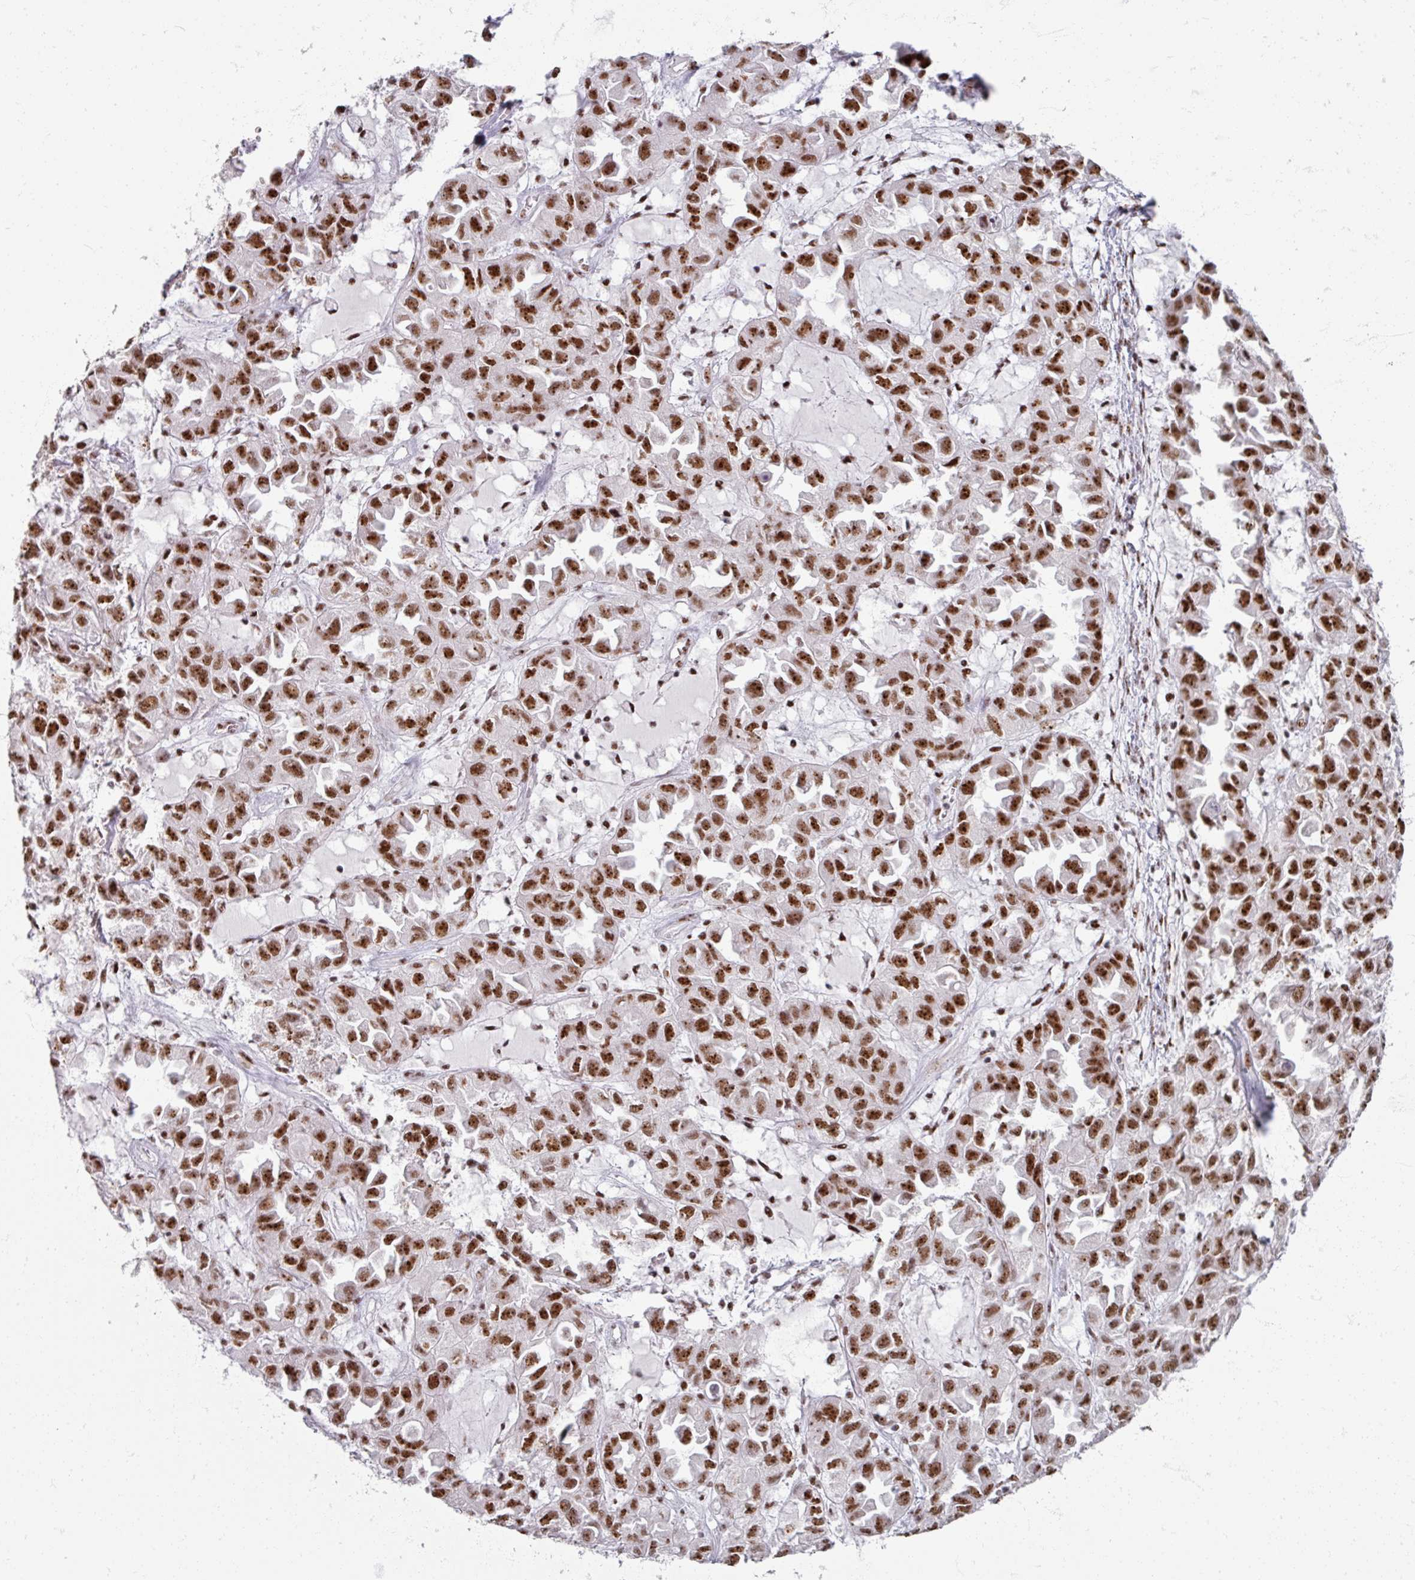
{"staining": {"intensity": "strong", "quantity": ">75%", "location": "nuclear"}, "tissue": "ovarian cancer", "cell_type": "Tumor cells", "image_type": "cancer", "snomed": [{"axis": "morphology", "description": "Cystadenocarcinoma, serous, NOS"}, {"axis": "topography", "description": "Ovary"}], "caption": "Immunohistochemistry (IHC) staining of ovarian cancer (serous cystadenocarcinoma), which displays high levels of strong nuclear positivity in approximately >75% of tumor cells indicating strong nuclear protein staining. The staining was performed using DAB (brown) for protein detection and nuclei were counterstained in hematoxylin (blue).", "gene": "ADAR", "patient": {"sex": "female", "age": 84}}